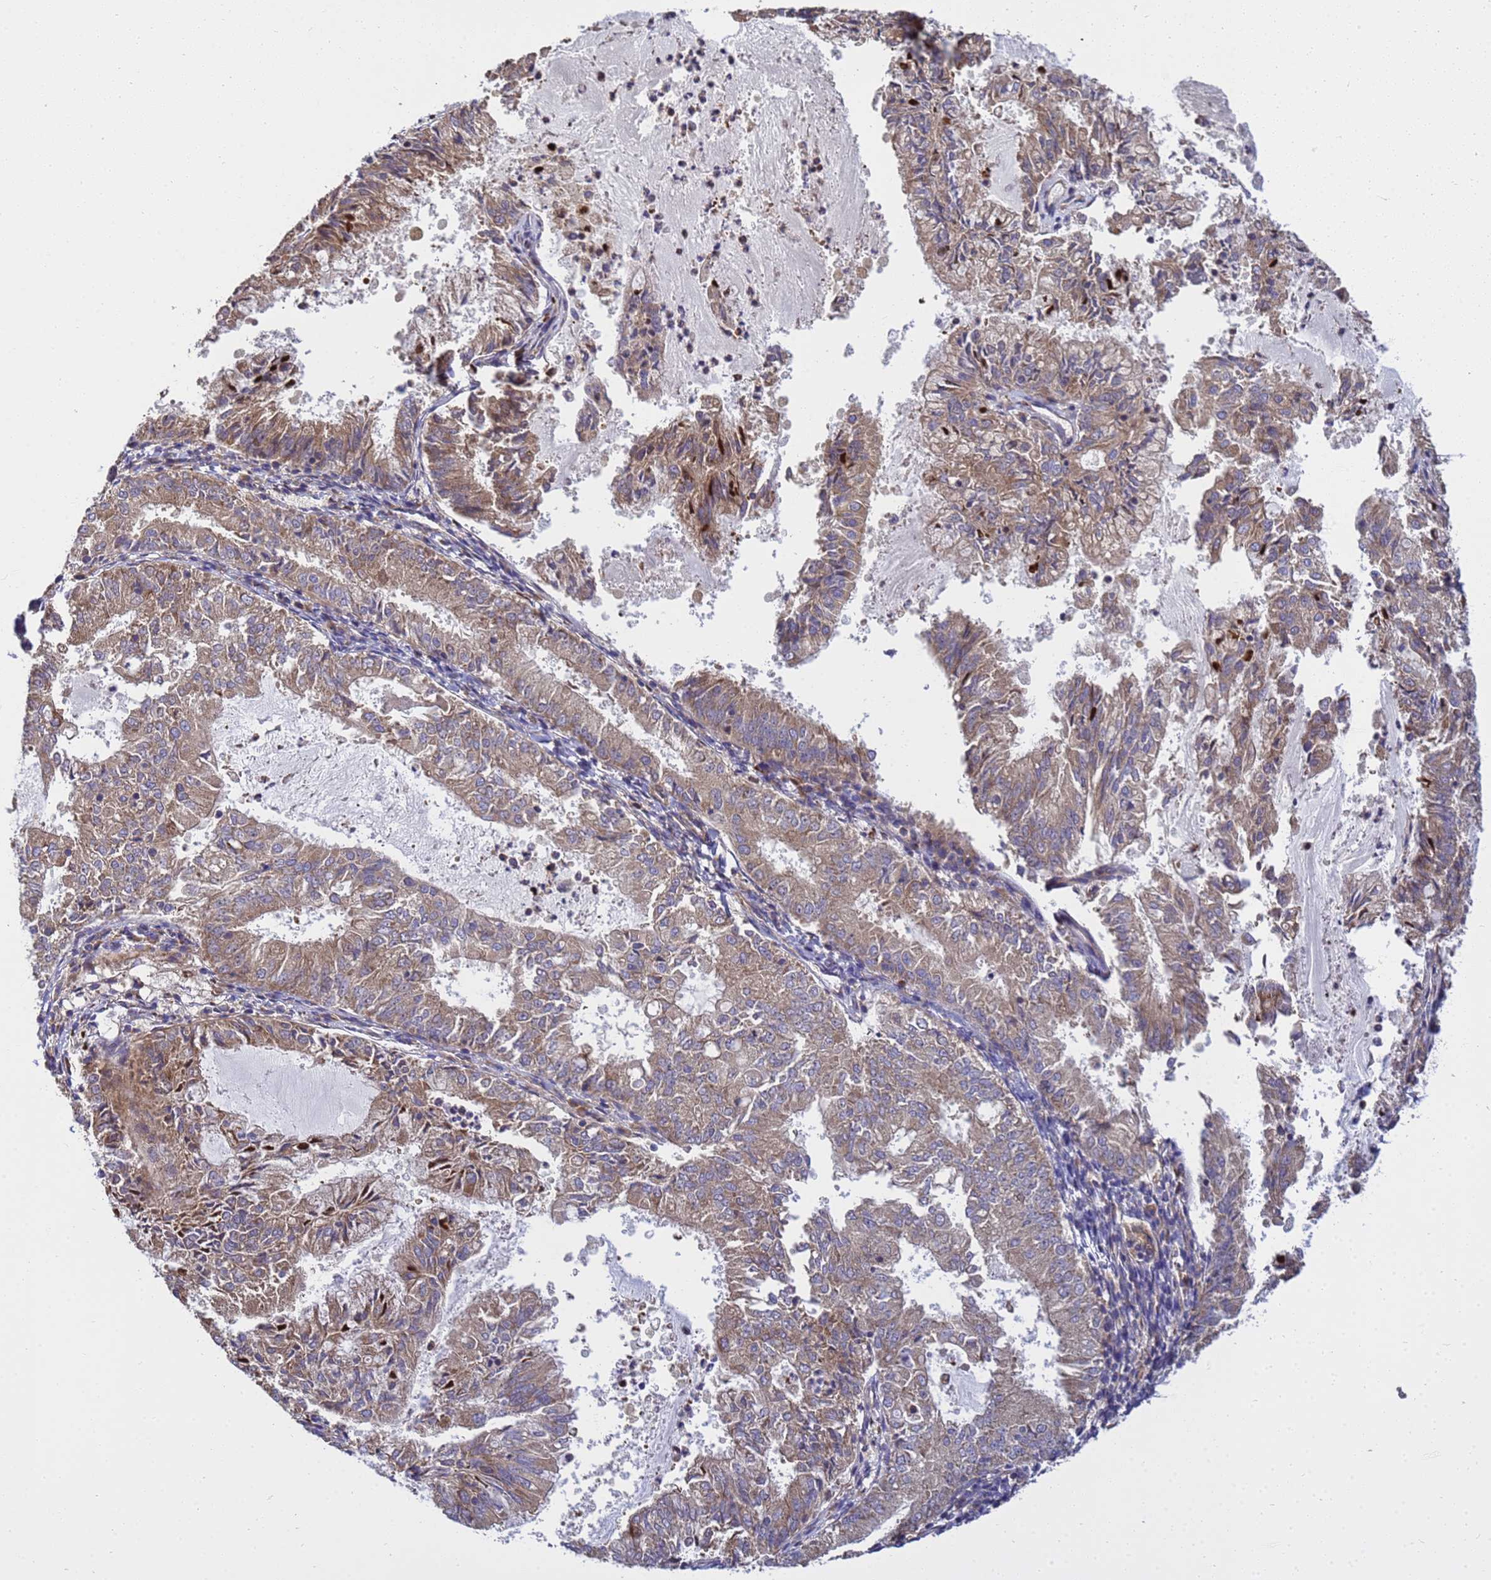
{"staining": {"intensity": "weak", "quantity": ">75%", "location": "cytoplasmic/membranous"}, "tissue": "endometrial cancer", "cell_type": "Tumor cells", "image_type": "cancer", "snomed": [{"axis": "morphology", "description": "Adenocarcinoma, NOS"}, {"axis": "topography", "description": "Endometrium"}], "caption": "Brown immunohistochemical staining in adenocarcinoma (endometrial) demonstrates weak cytoplasmic/membranous expression in approximately >75% of tumor cells.", "gene": "BECN1", "patient": {"sex": "female", "age": 57}}